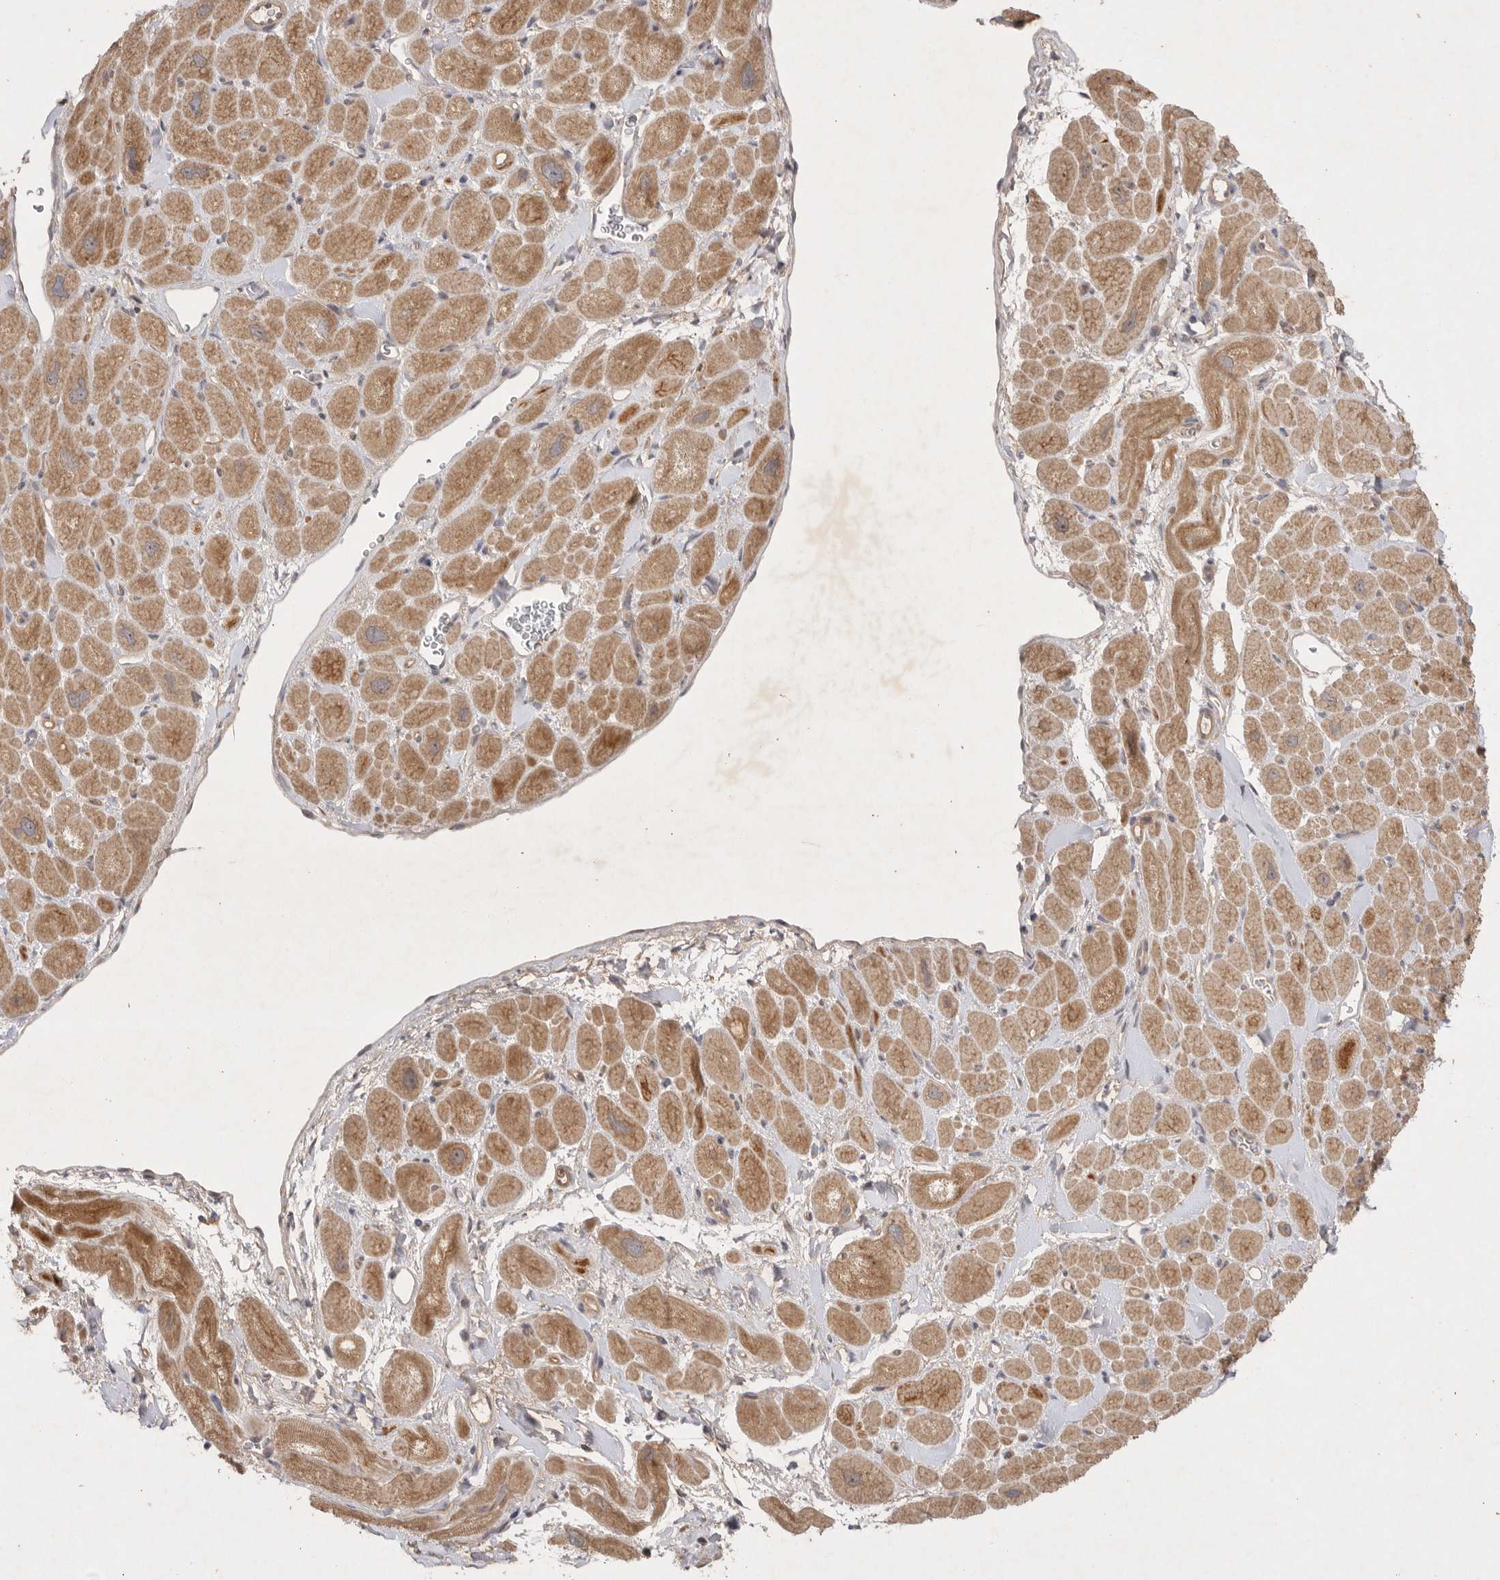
{"staining": {"intensity": "moderate", "quantity": ">75%", "location": "cytoplasmic/membranous"}, "tissue": "heart muscle", "cell_type": "Cardiomyocytes", "image_type": "normal", "snomed": [{"axis": "morphology", "description": "Normal tissue, NOS"}, {"axis": "topography", "description": "Heart"}], "caption": "Normal heart muscle demonstrates moderate cytoplasmic/membranous staining in about >75% of cardiomyocytes, visualized by immunohistochemistry. (DAB (3,3'-diaminobenzidine) = brown stain, brightfield microscopy at high magnification).", "gene": "PTPDC1", "patient": {"sex": "male", "age": 49}}